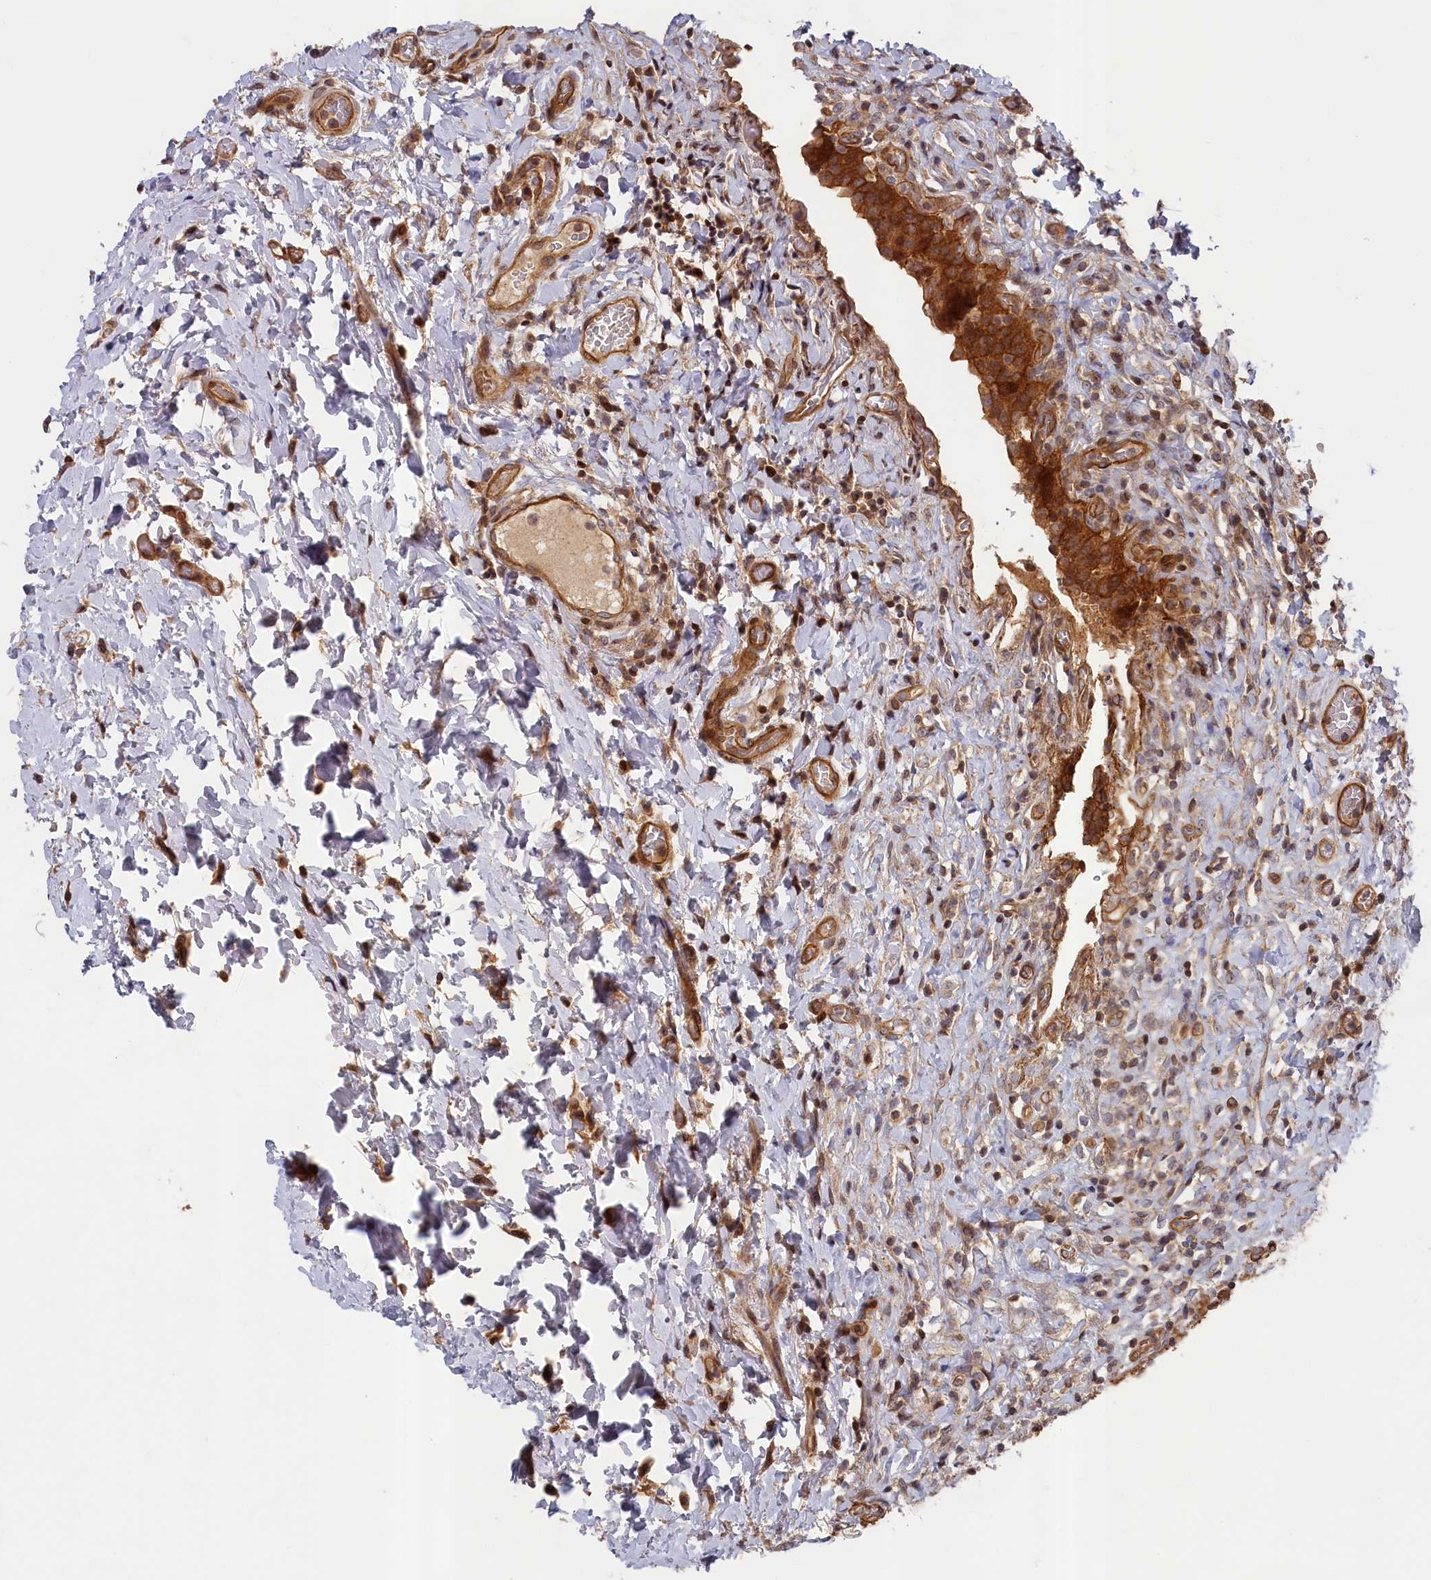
{"staining": {"intensity": "strong", "quantity": ">75%", "location": "cytoplasmic/membranous"}, "tissue": "urinary bladder", "cell_type": "Urothelial cells", "image_type": "normal", "snomed": [{"axis": "morphology", "description": "Normal tissue, NOS"}, {"axis": "morphology", "description": "Inflammation, NOS"}, {"axis": "topography", "description": "Urinary bladder"}], "caption": "Immunohistochemical staining of unremarkable human urinary bladder reveals high levels of strong cytoplasmic/membranous positivity in about >75% of urothelial cells.", "gene": "CEP44", "patient": {"sex": "male", "age": 64}}